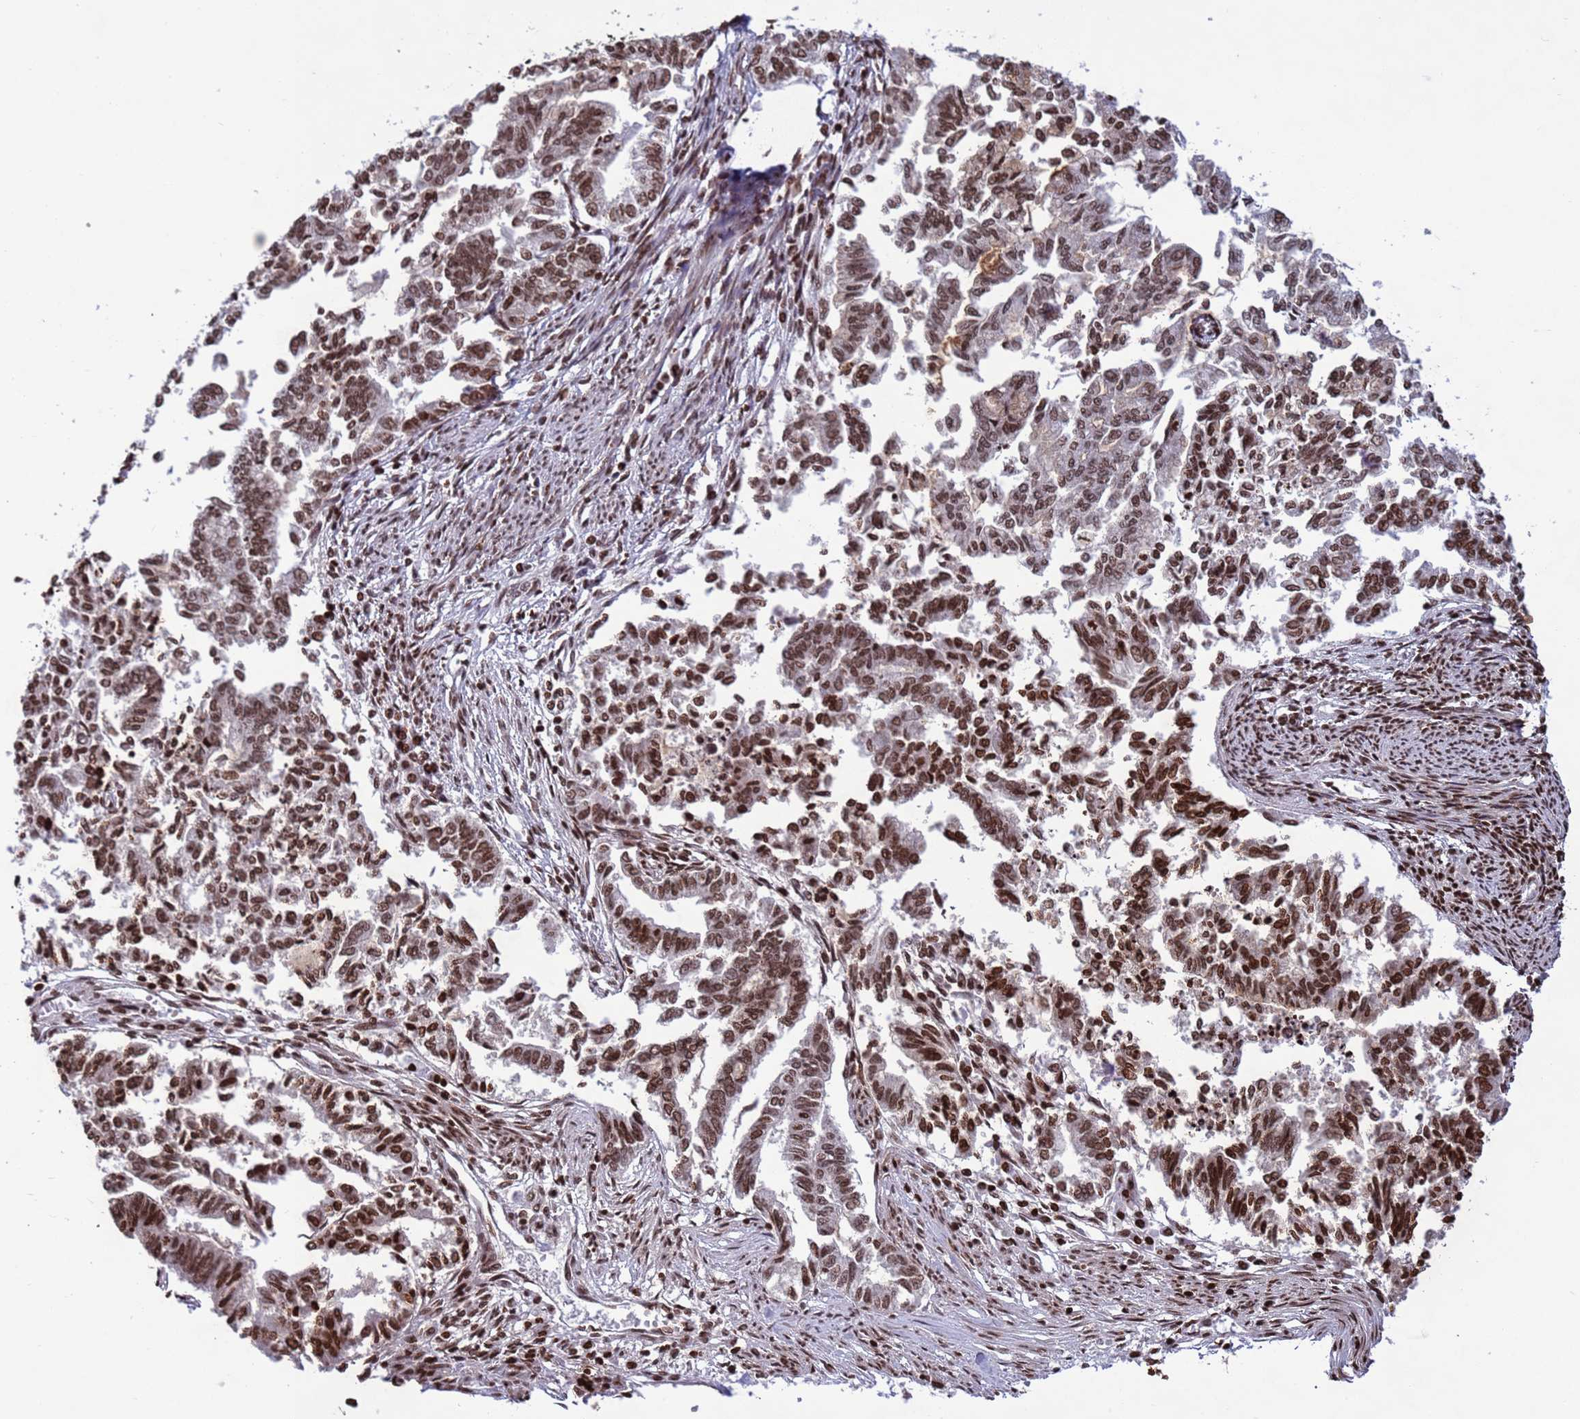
{"staining": {"intensity": "moderate", "quantity": ">75%", "location": "nuclear"}, "tissue": "endometrial cancer", "cell_type": "Tumor cells", "image_type": "cancer", "snomed": [{"axis": "morphology", "description": "Adenocarcinoma, NOS"}, {"axis": "topography", "description": "Endometrium"}], "caption": "IHC micrograph of endometrial cancer (adenocarcinoma) stained for a protein (brown), which shows medium levels of moderate nuclear expression in approximately >75% of tumor cells.", "gene": "H3-3B", "patient": {"sex": "female", "age": 79}}